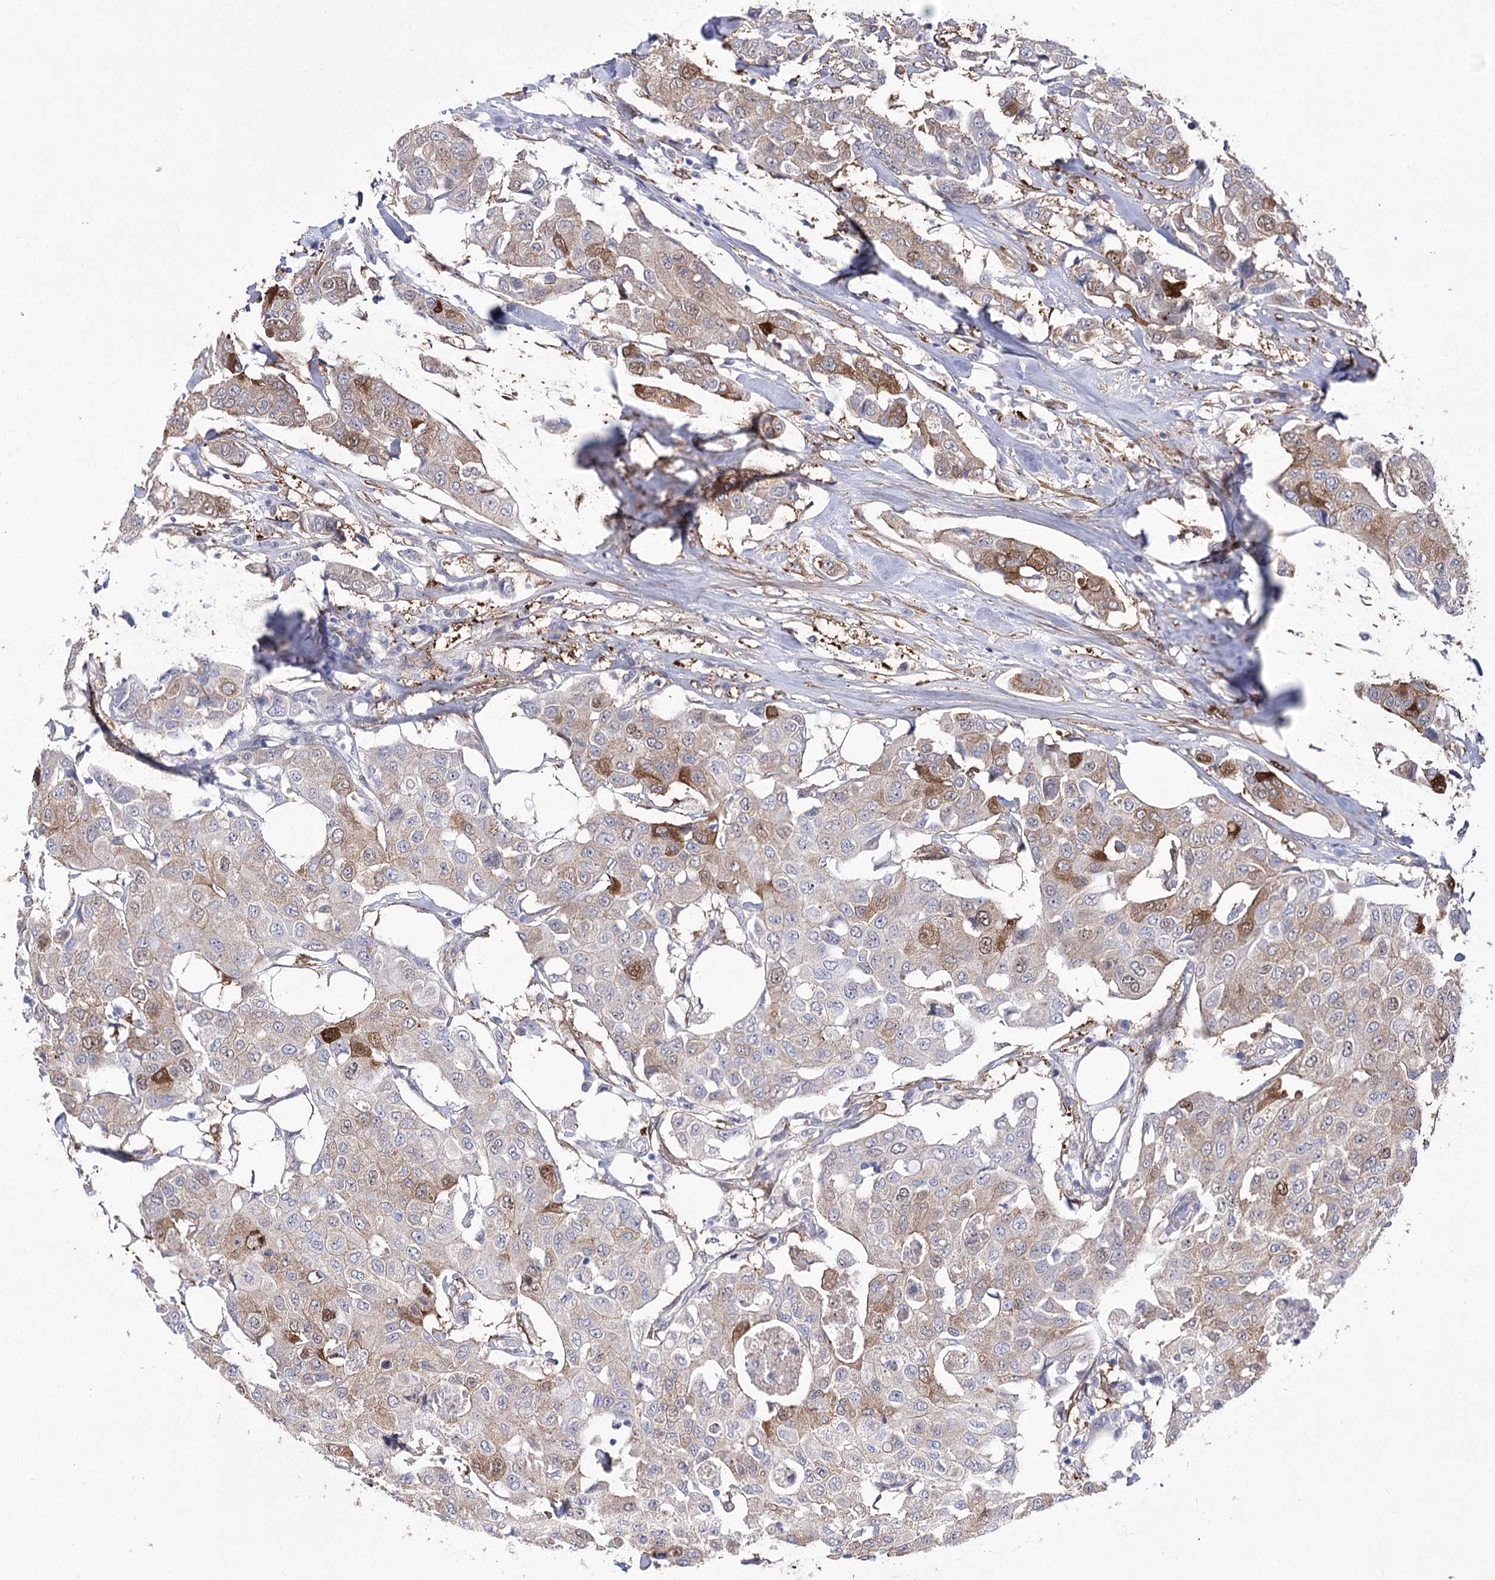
{"staining": {"intensity": "moderate", "quantity": "25%-75%", "location": "cytoplasmic/membranous,nuclear"}, "tissue": "breast cancer", "cell_type": "Tumor cells", "image_type": "cancer", "snomed": [{"axis": "morphology", "description": "Duct carcinoma"}, {"axis": "topography", "description": "Breast"}], "caption": "Immunohistochemical staining of human breast cancer reveals medium levels of moderate cytoplasmic/membranous and nuclear protein expression in approximately 25%-75% of tumor cells.", "gene": "UGDH", "patient": {"sex": "female", "age": 80}}